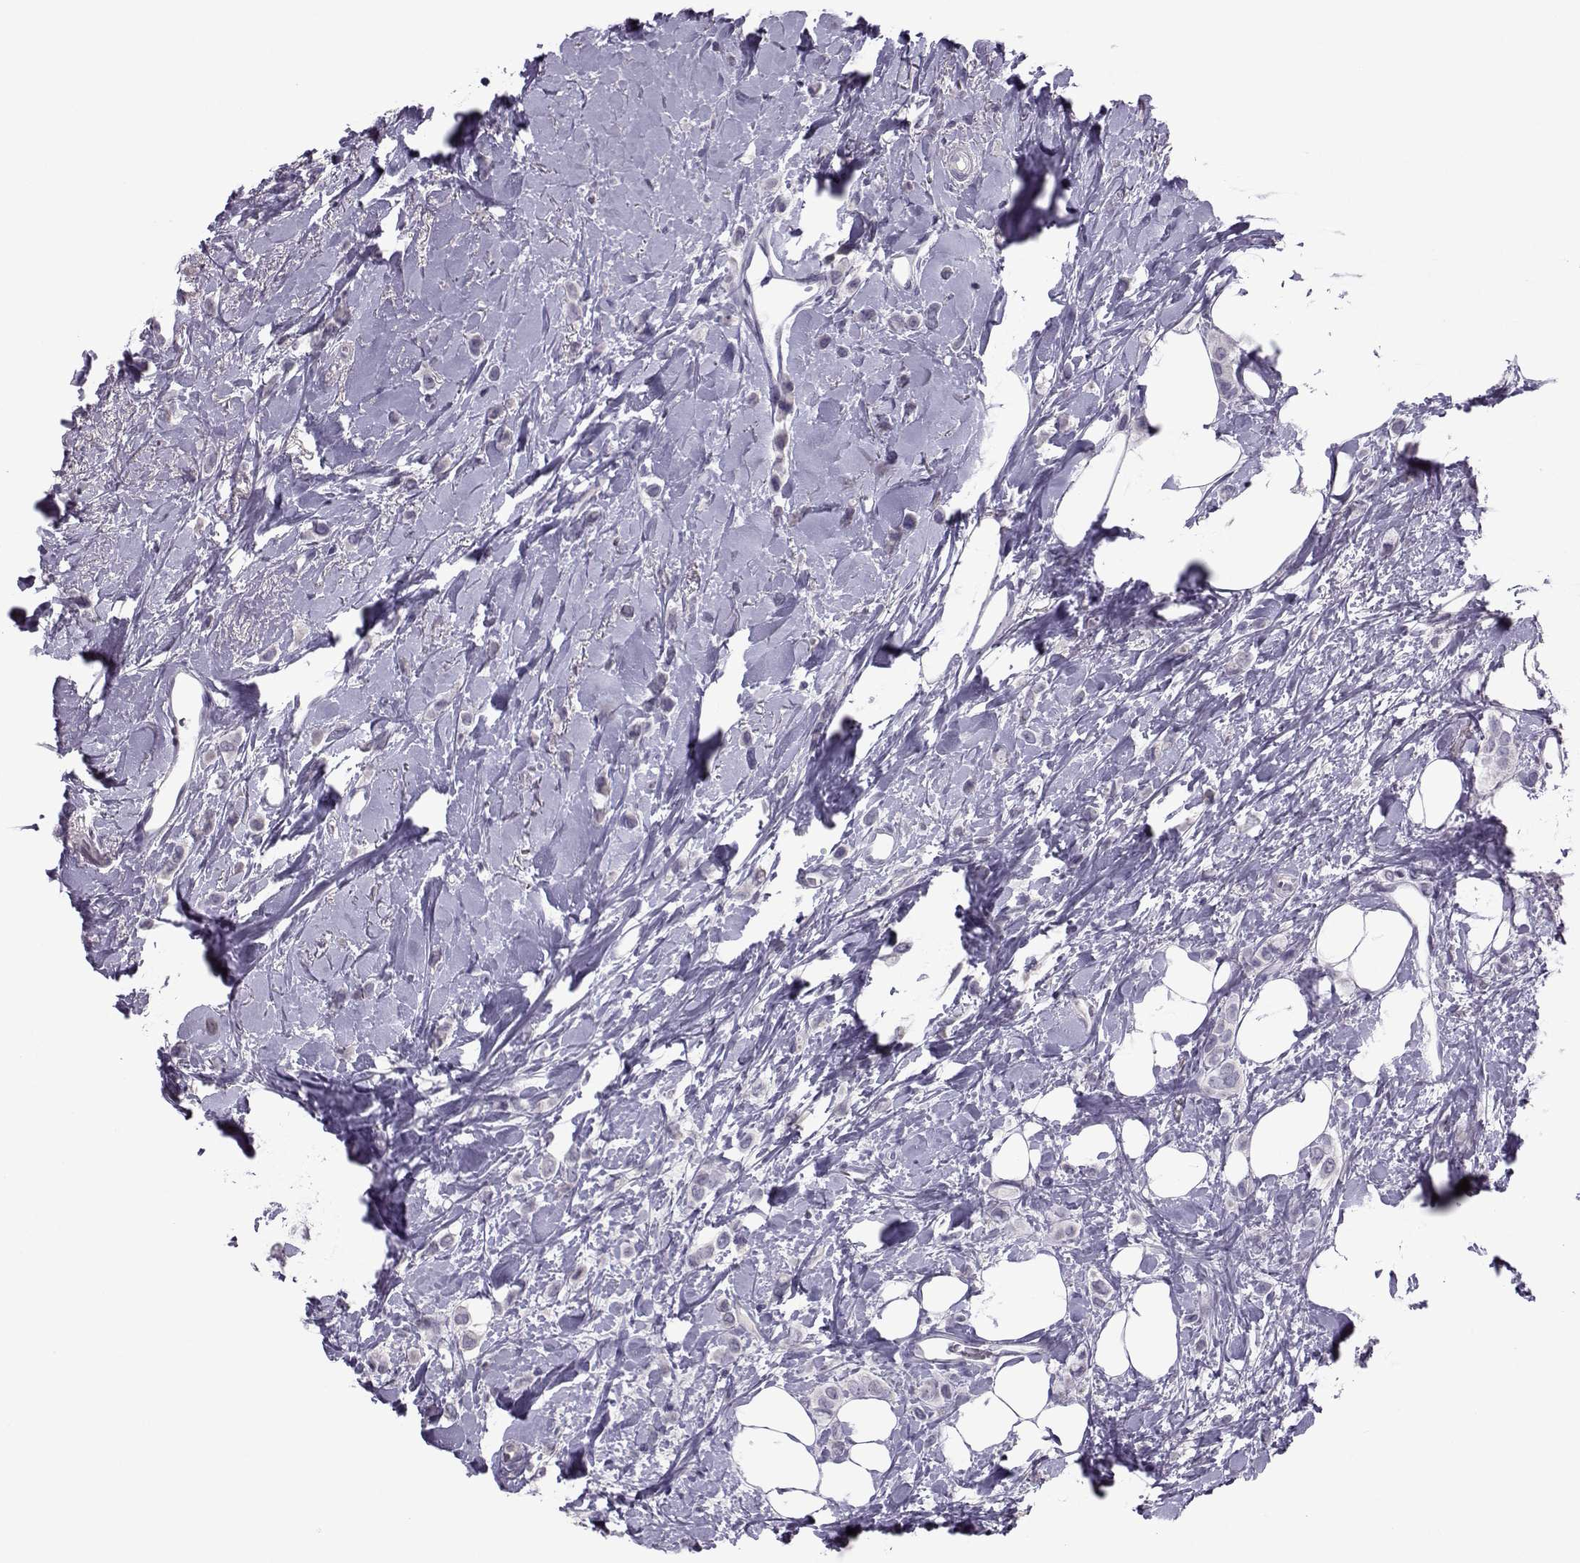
{"staining": {"intensity": "negative", "quantity": "none", "location": "none"}, "tissue": "breast cancer", "cell_type": "Tumor cells", "image_type": "cancer", "snomed": [{"axis": "morphology", "description": "Lobular carcinoma"}, {"axis": "topography", "description": "Breast"}], "caption": "A high-resolution histopathology image shows IHC staining of breast cancer (lobular carcinoma), which displays no significant staining in tumor cells.", "gene": "ASRGL1", "patient": {"sex": "female", "age": 66}}